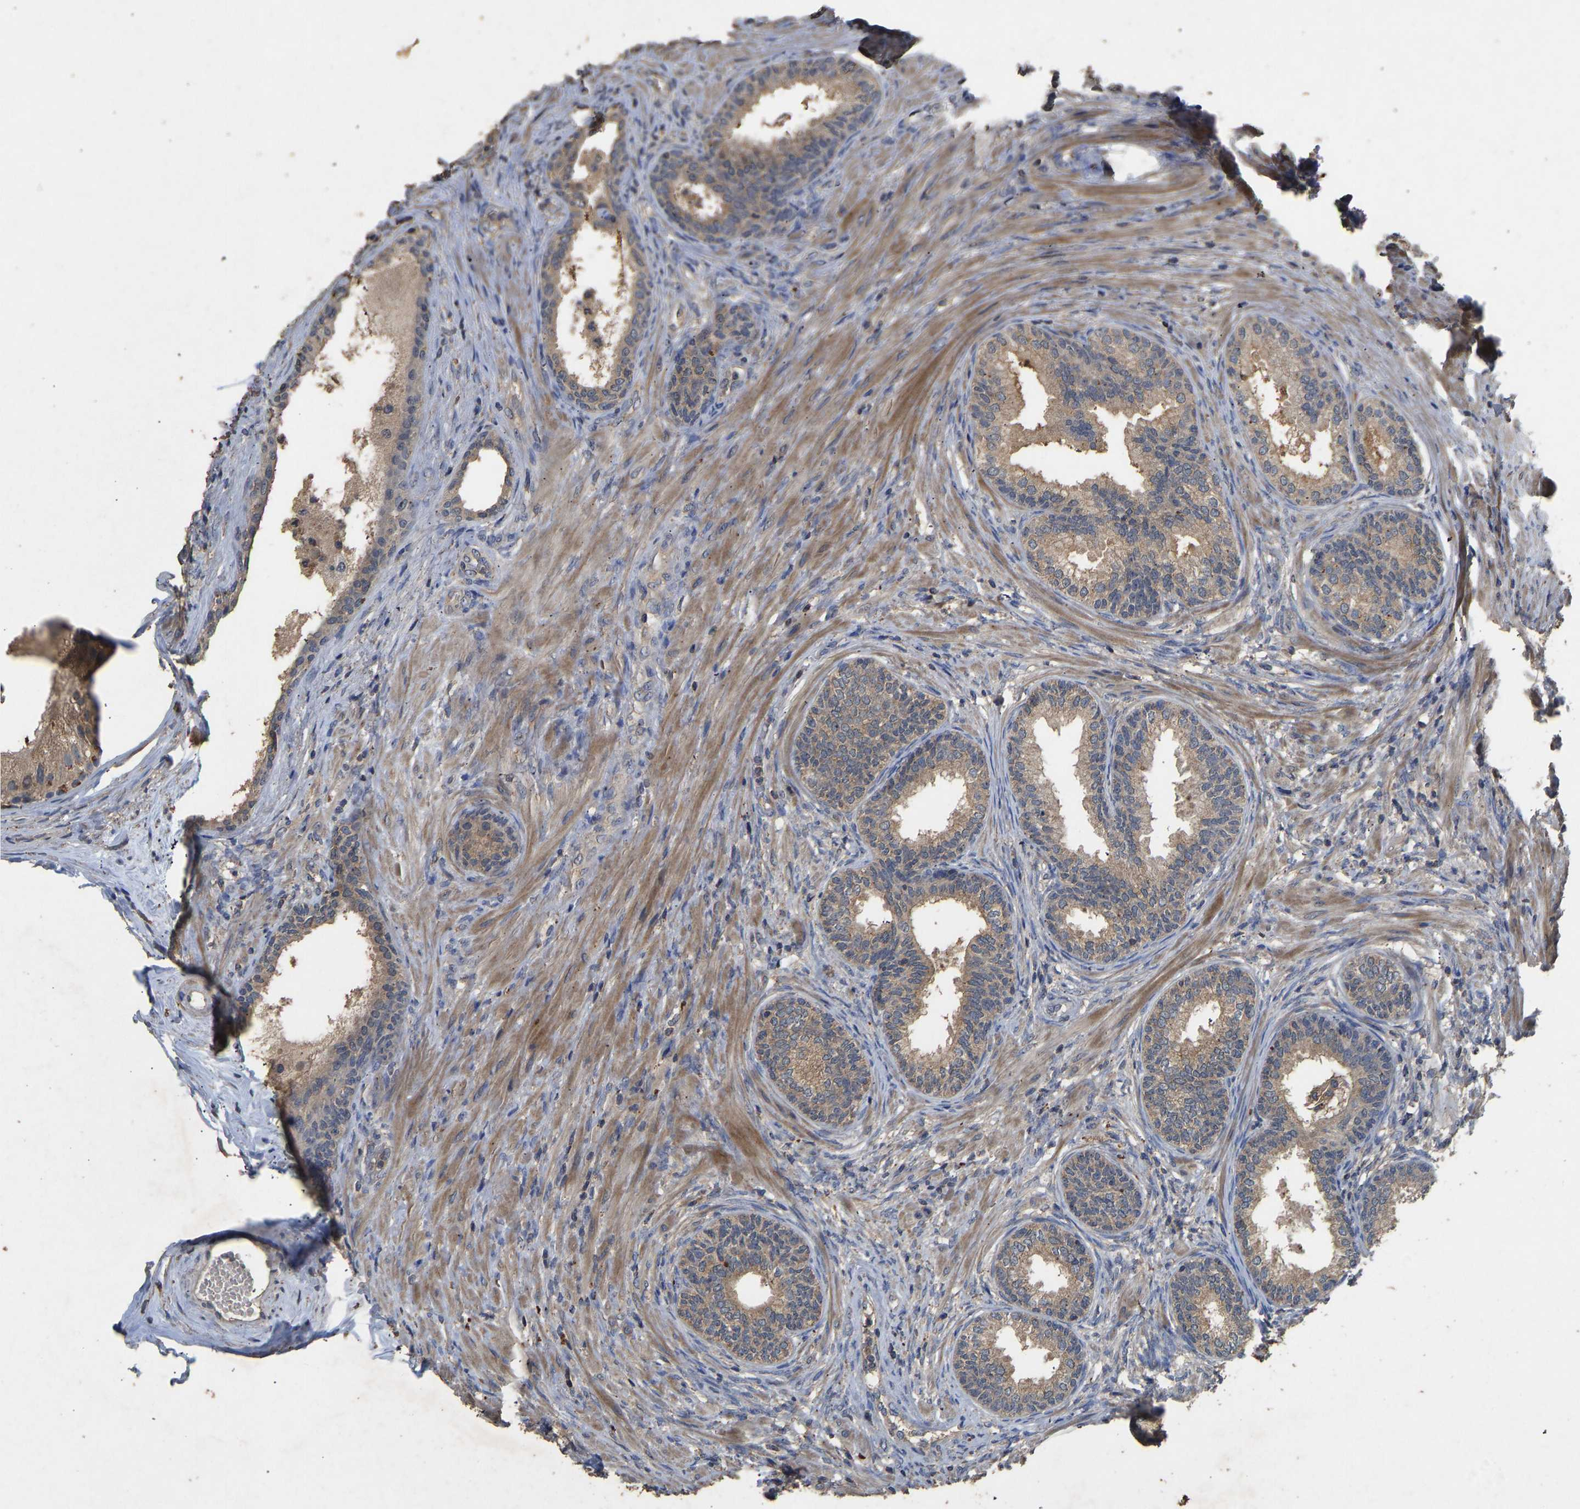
{"staining": {"intensity": "moderate", "quantity": ">75%", "location": "cytoplasmic/membranous"}, "tissue": "prostate", "cell_type": "Glandular cells", "image_type": "normal", "snomed": [{"axis": "morphology", "description": "Normal tissue, NOS"}, {"axis": "topography", "description": "Prostate"}], "caption": "High-power microscopy captured an immunohistochemistry histopathology image of unremarkable prostate, revealing moderate cytoplasmic/membranous expression in approximately >75% of glandular cells.", "gene": "CIDEC", "patient": {"sex": "male", "age": 76}}